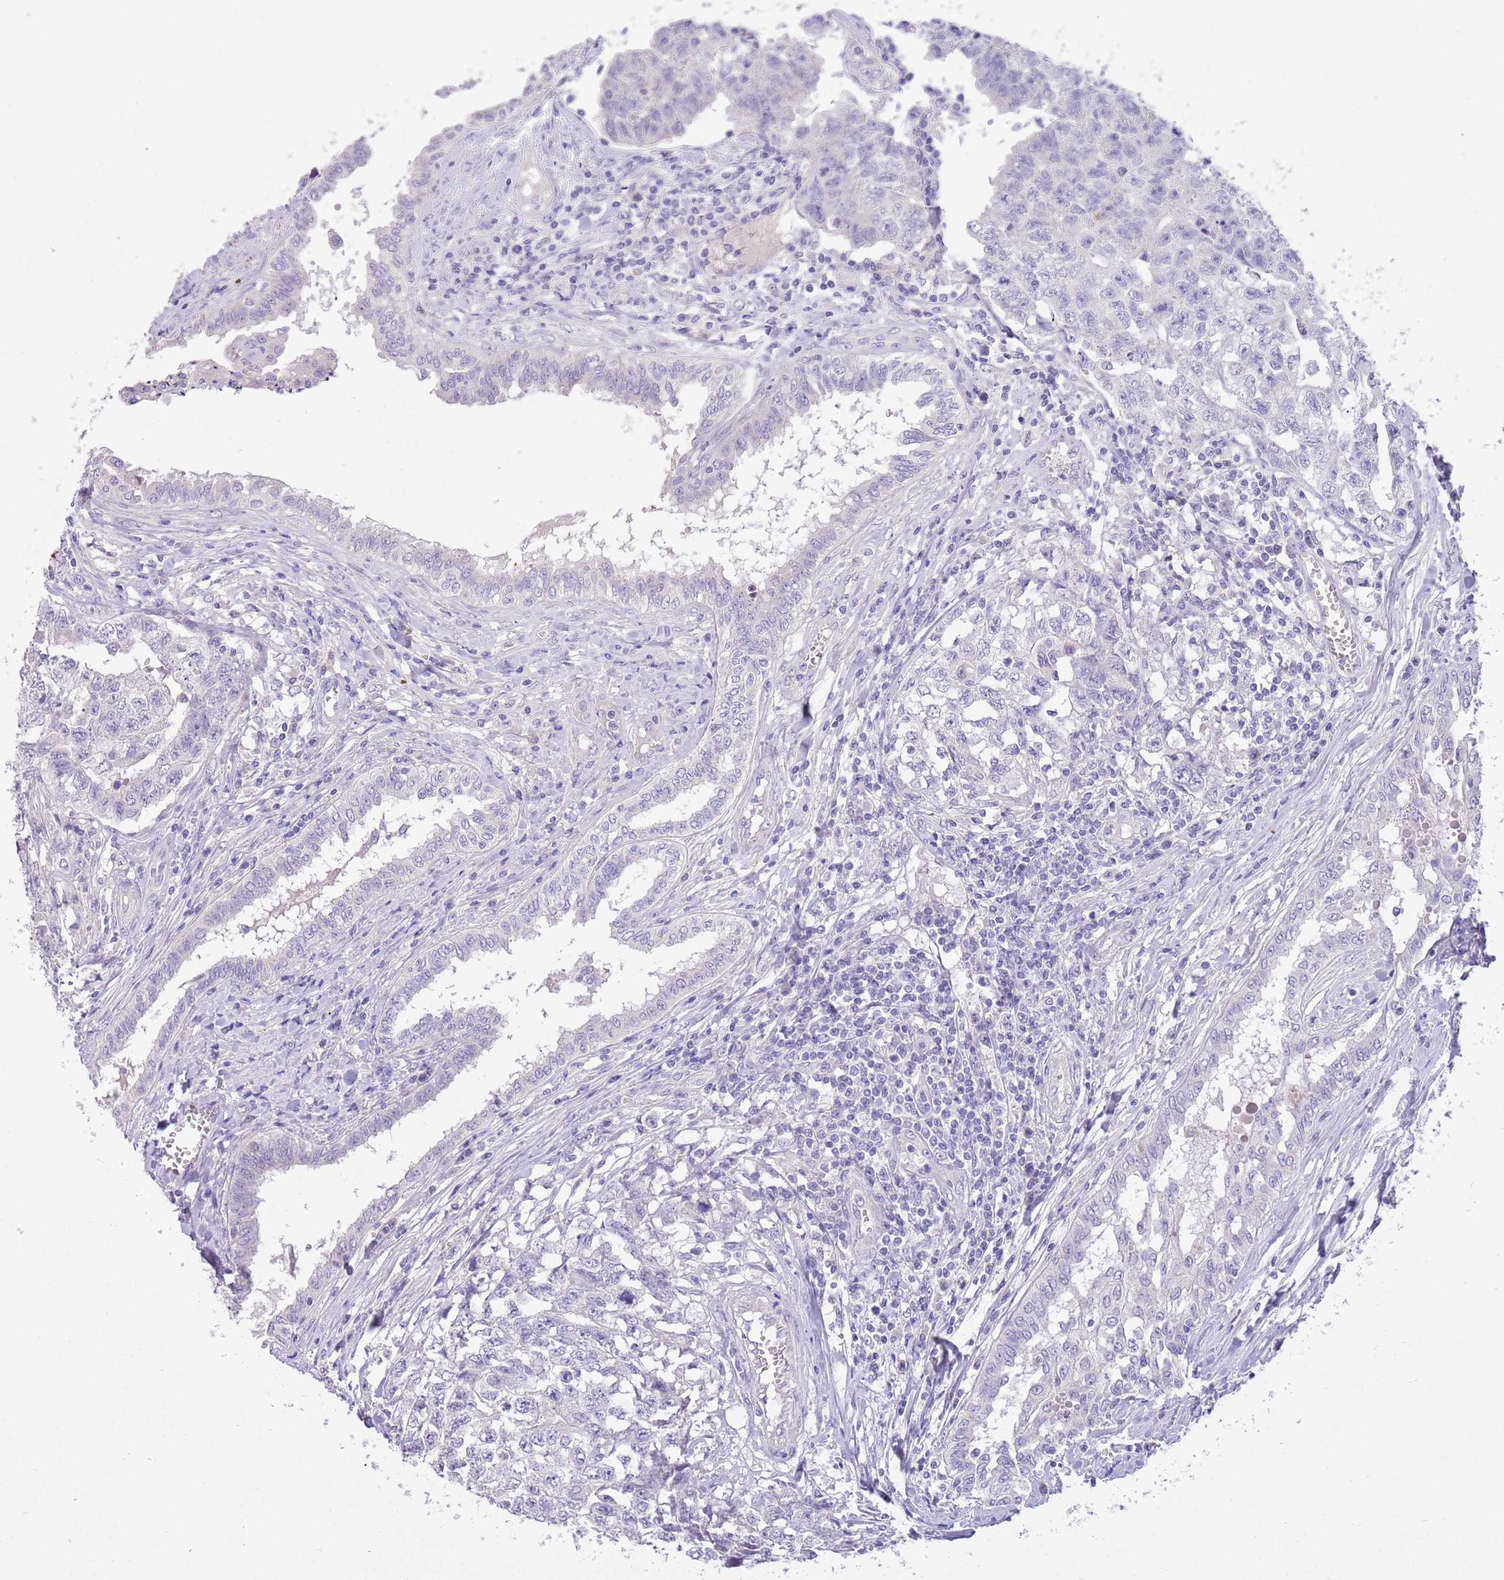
{"staining": {"intensity": "negative", "quantity": "none", "location": "none"}, "tissue": "testis cancer", "cell_type": "Tumor cells", "image_type": "cancer", "snomed": [{"axis": "morphology", "description": "Carcinoma, Embryonal, NOS"}, {"axis": "topography", "description": "Testis"}], "caption": "Image shows no protein positivity in tumor cells of testis embryonal carcinoma tissue.", "gene": "SFTPA1", "patient": {"sex": "male", "age": 31}}